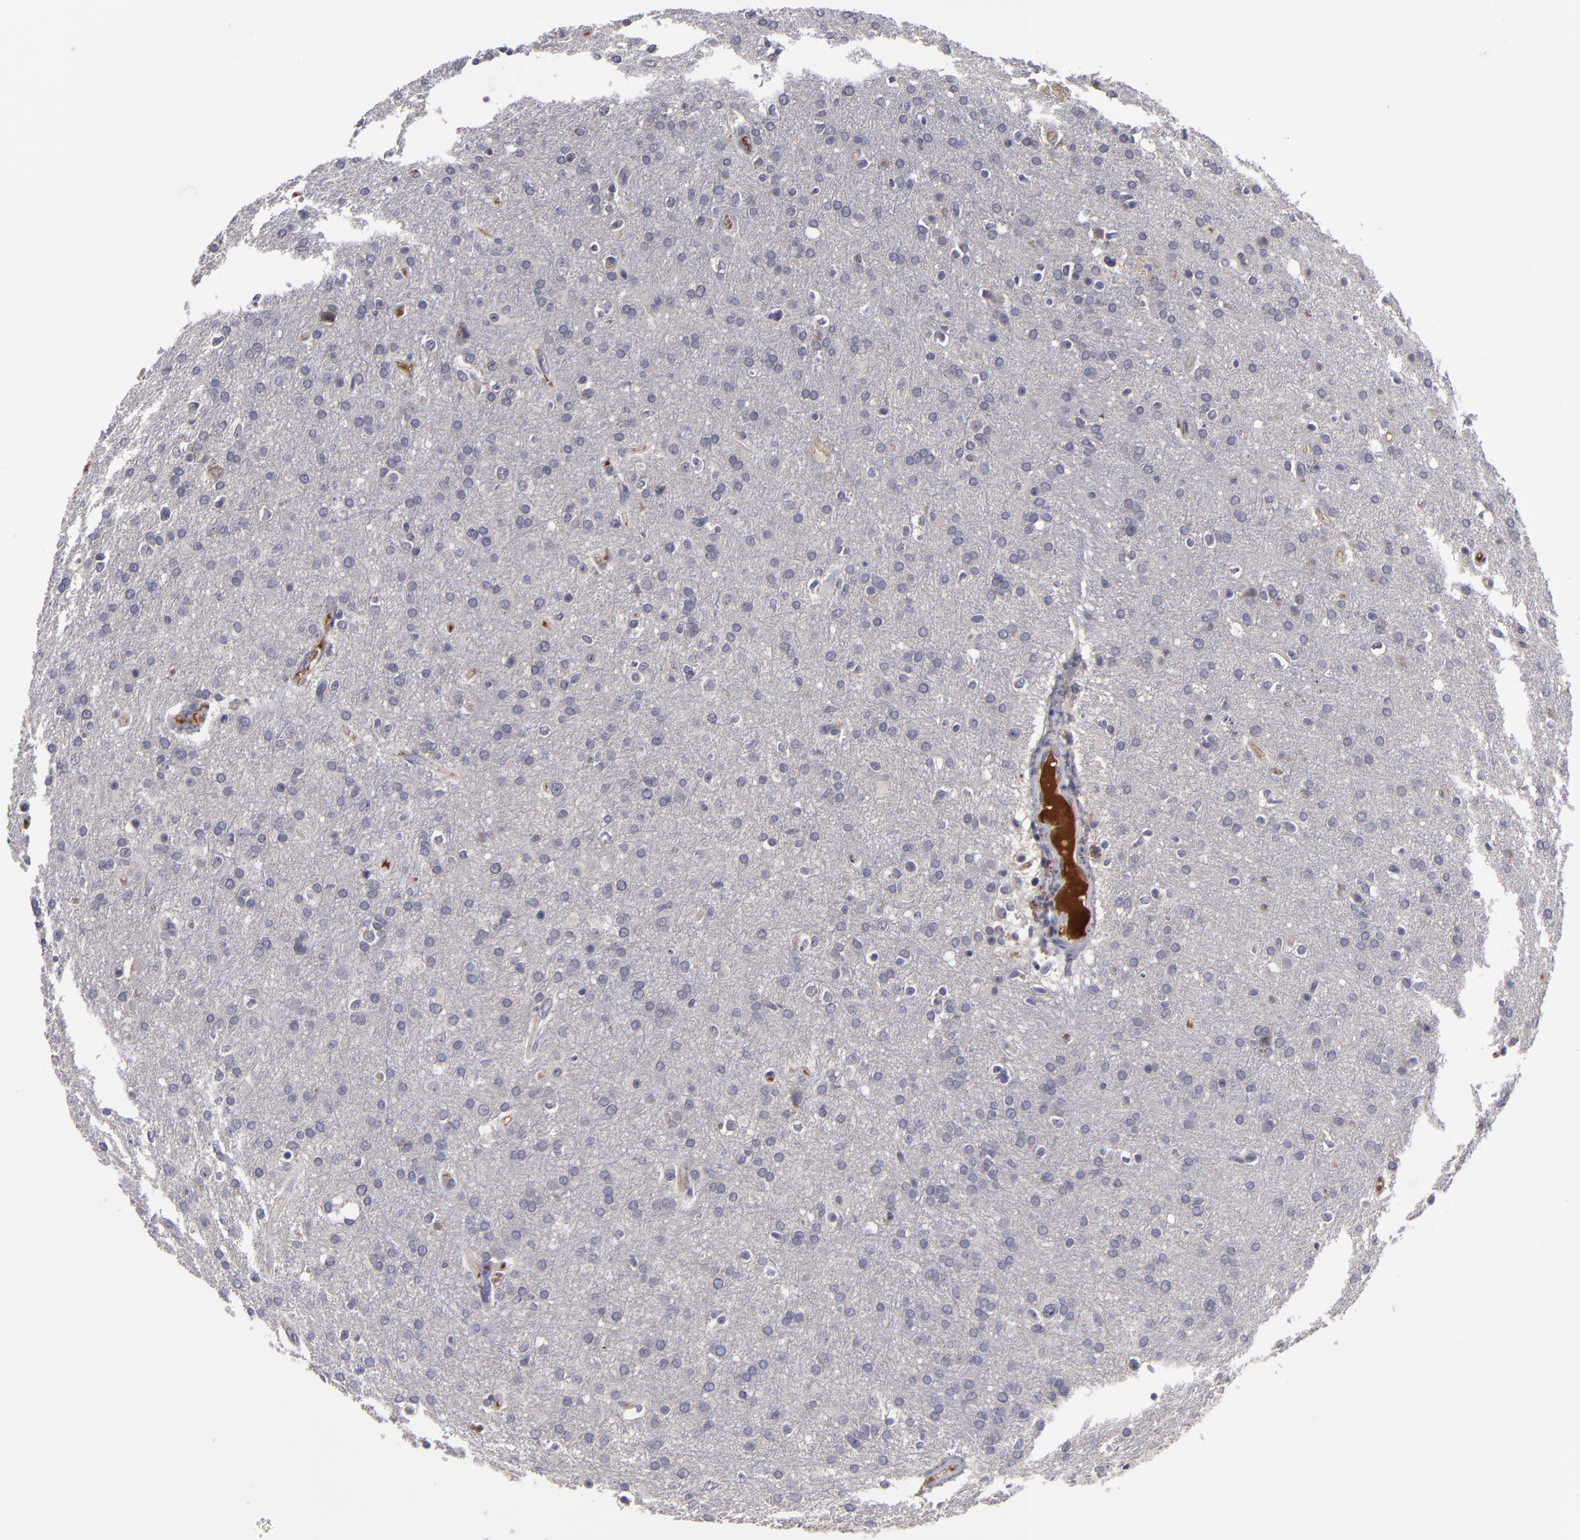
{"staining": {"intensity": "negative", "quantity": "none", "location": "none"}, "tissue": "glioma", "cell_type": "Tumor cells", "image_type": "cancer", "snomed": [{"axis": "morphology", "description": "Glioma, malignant, High grade"}, {"axis": "topography", "description": "Brain"}], "caption": "This is a photomicrograph of immunohistochemistry staining of malignant high-grade glioma, which shows no positivity in tumor cells.", "gene": "ITIH4", "patient": {"sex": "male", "age": 33}}